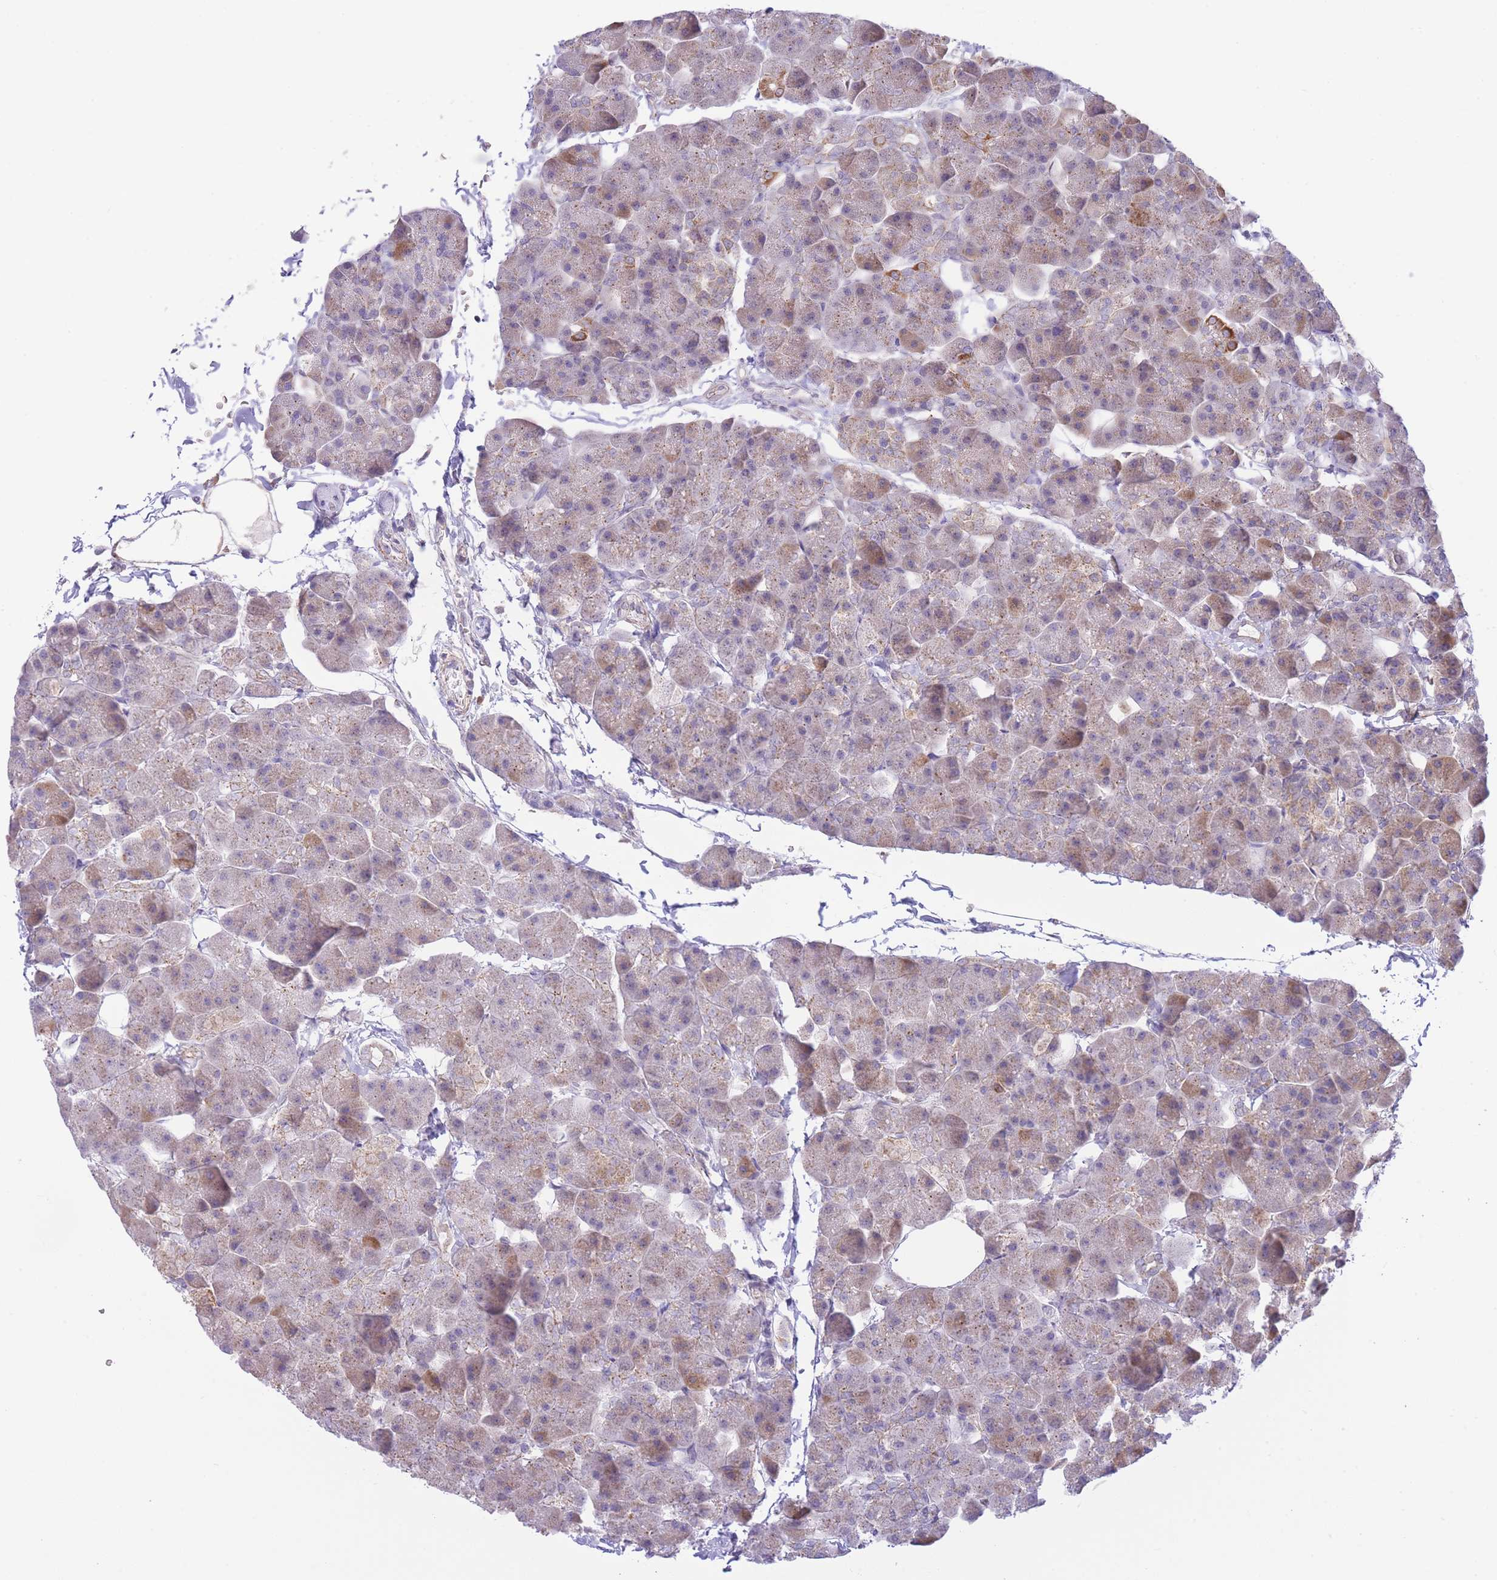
{"staining": {"intensity": "weak", "quantity": "25%-75%", "location": "cytoplasmic/membranous"}, "tissue": "pancreas", "cell_type": "Exocrine glandular cells", "image_type": "normal", "snomed": [{"axis": "morphology", "description": "Normal tissue, NOS"}, {"axis": "topography", "description": "Pancreas"}], "caption": "An image of pancreas stained for a protein reveals weak cytoplasmic/membranous brown staining in exocrine glandular cells. (Brightfield microscopy of DAB IHC at high magnification).", "gene": "CTBP1", "patient": {"sex": "male", "age": 35}}